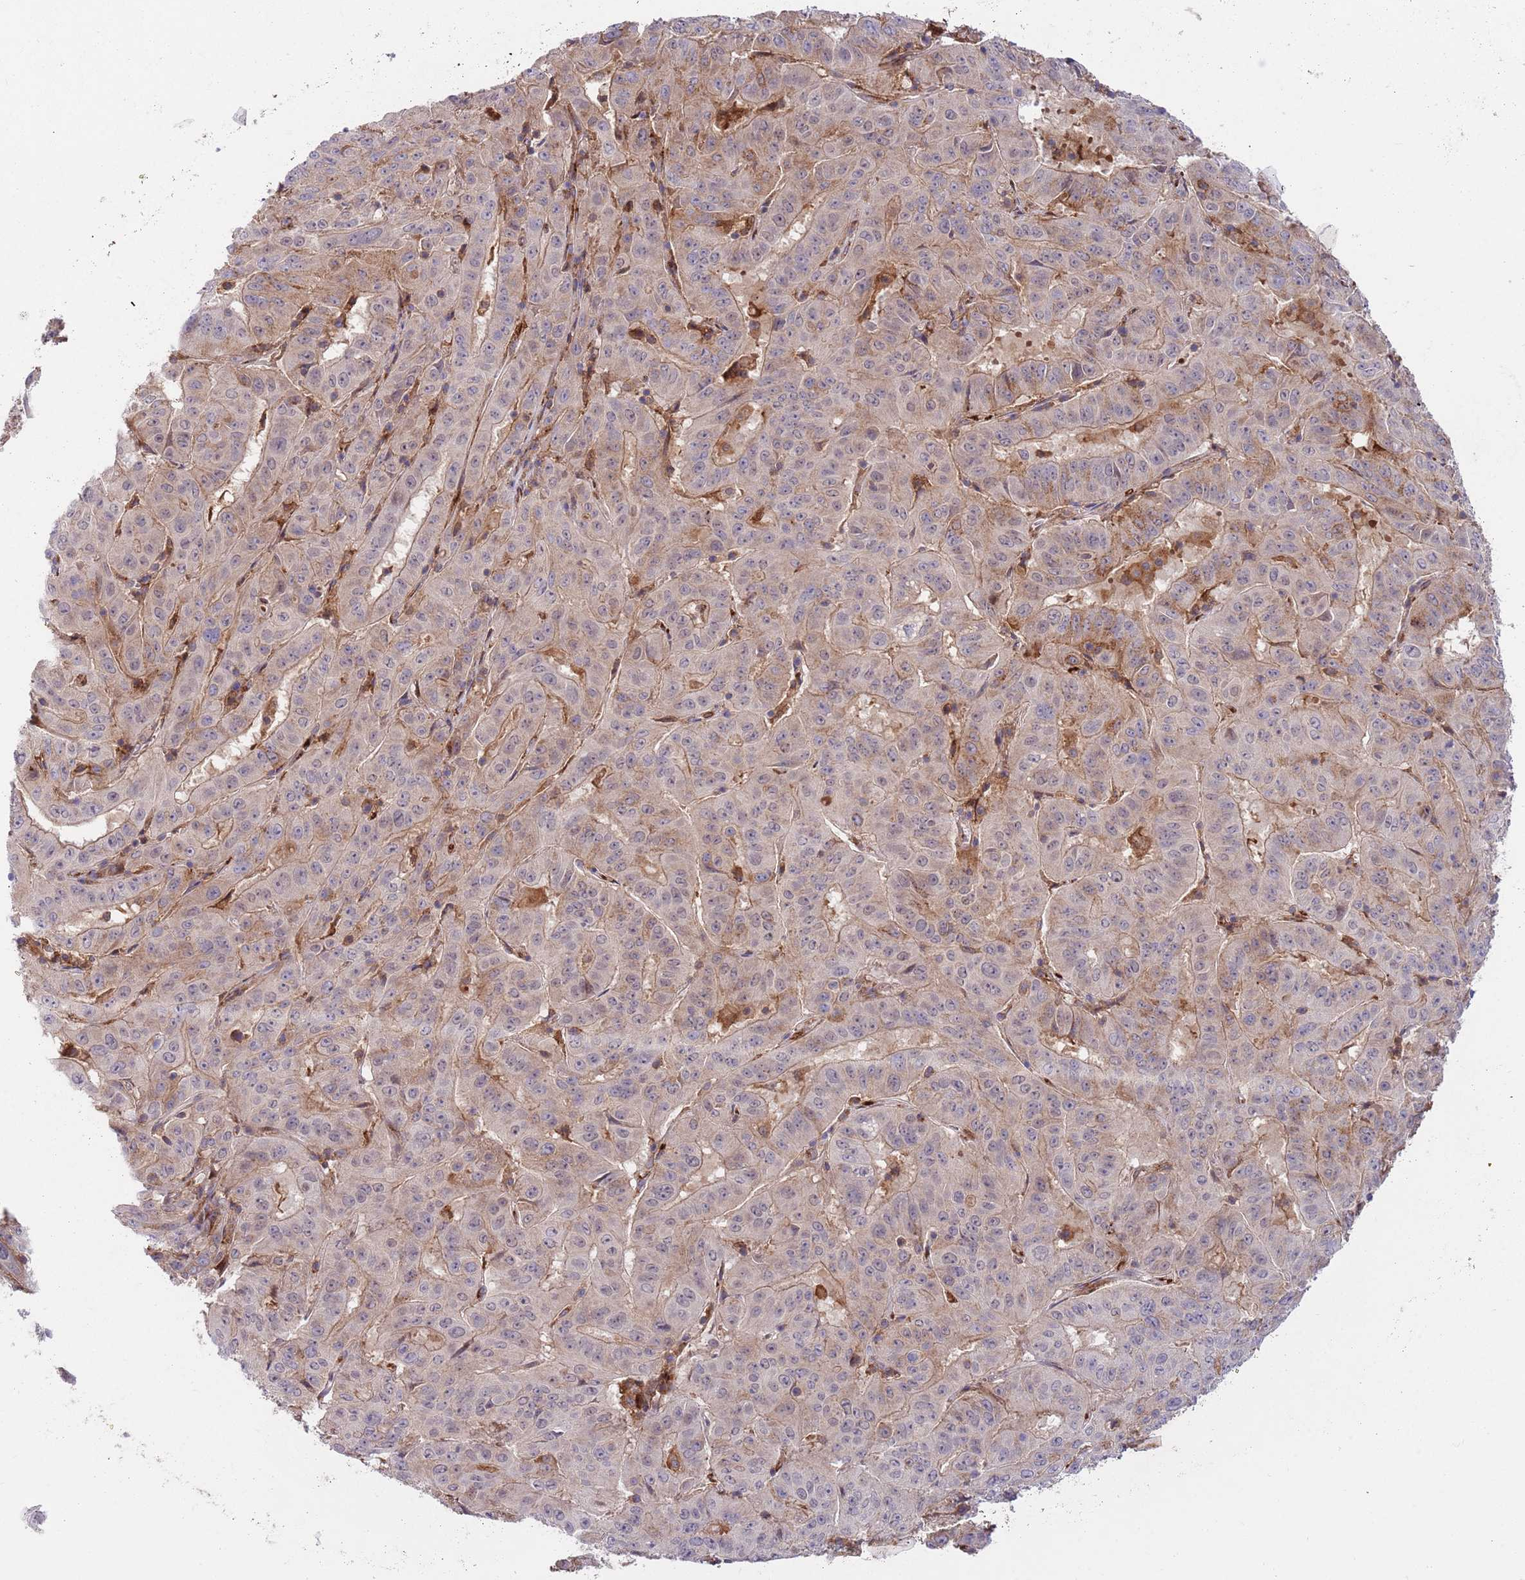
{"staining": {"intensity": "moderate", "quantity": "<25%", "location": "cytoplasmic/membranous"}, "tissue": "pancreatic cancer", "cell_type": "Tumor cells", "image_type": "cancer", "snomed": [{"axis": "morphology", "description": "Adenocarcinoma, NOS"}, {"axis": "topography", "description": "Pancreas"}], "caption": "Pancreatic adenocarcinoma was stained to show a protein in brown. There is low levels of moderate cytoplasmic/membranous staining in approximately <25% of tumor cells.", "gene": "BTBD7", "patient": {"sex": "male", "age": 63}}